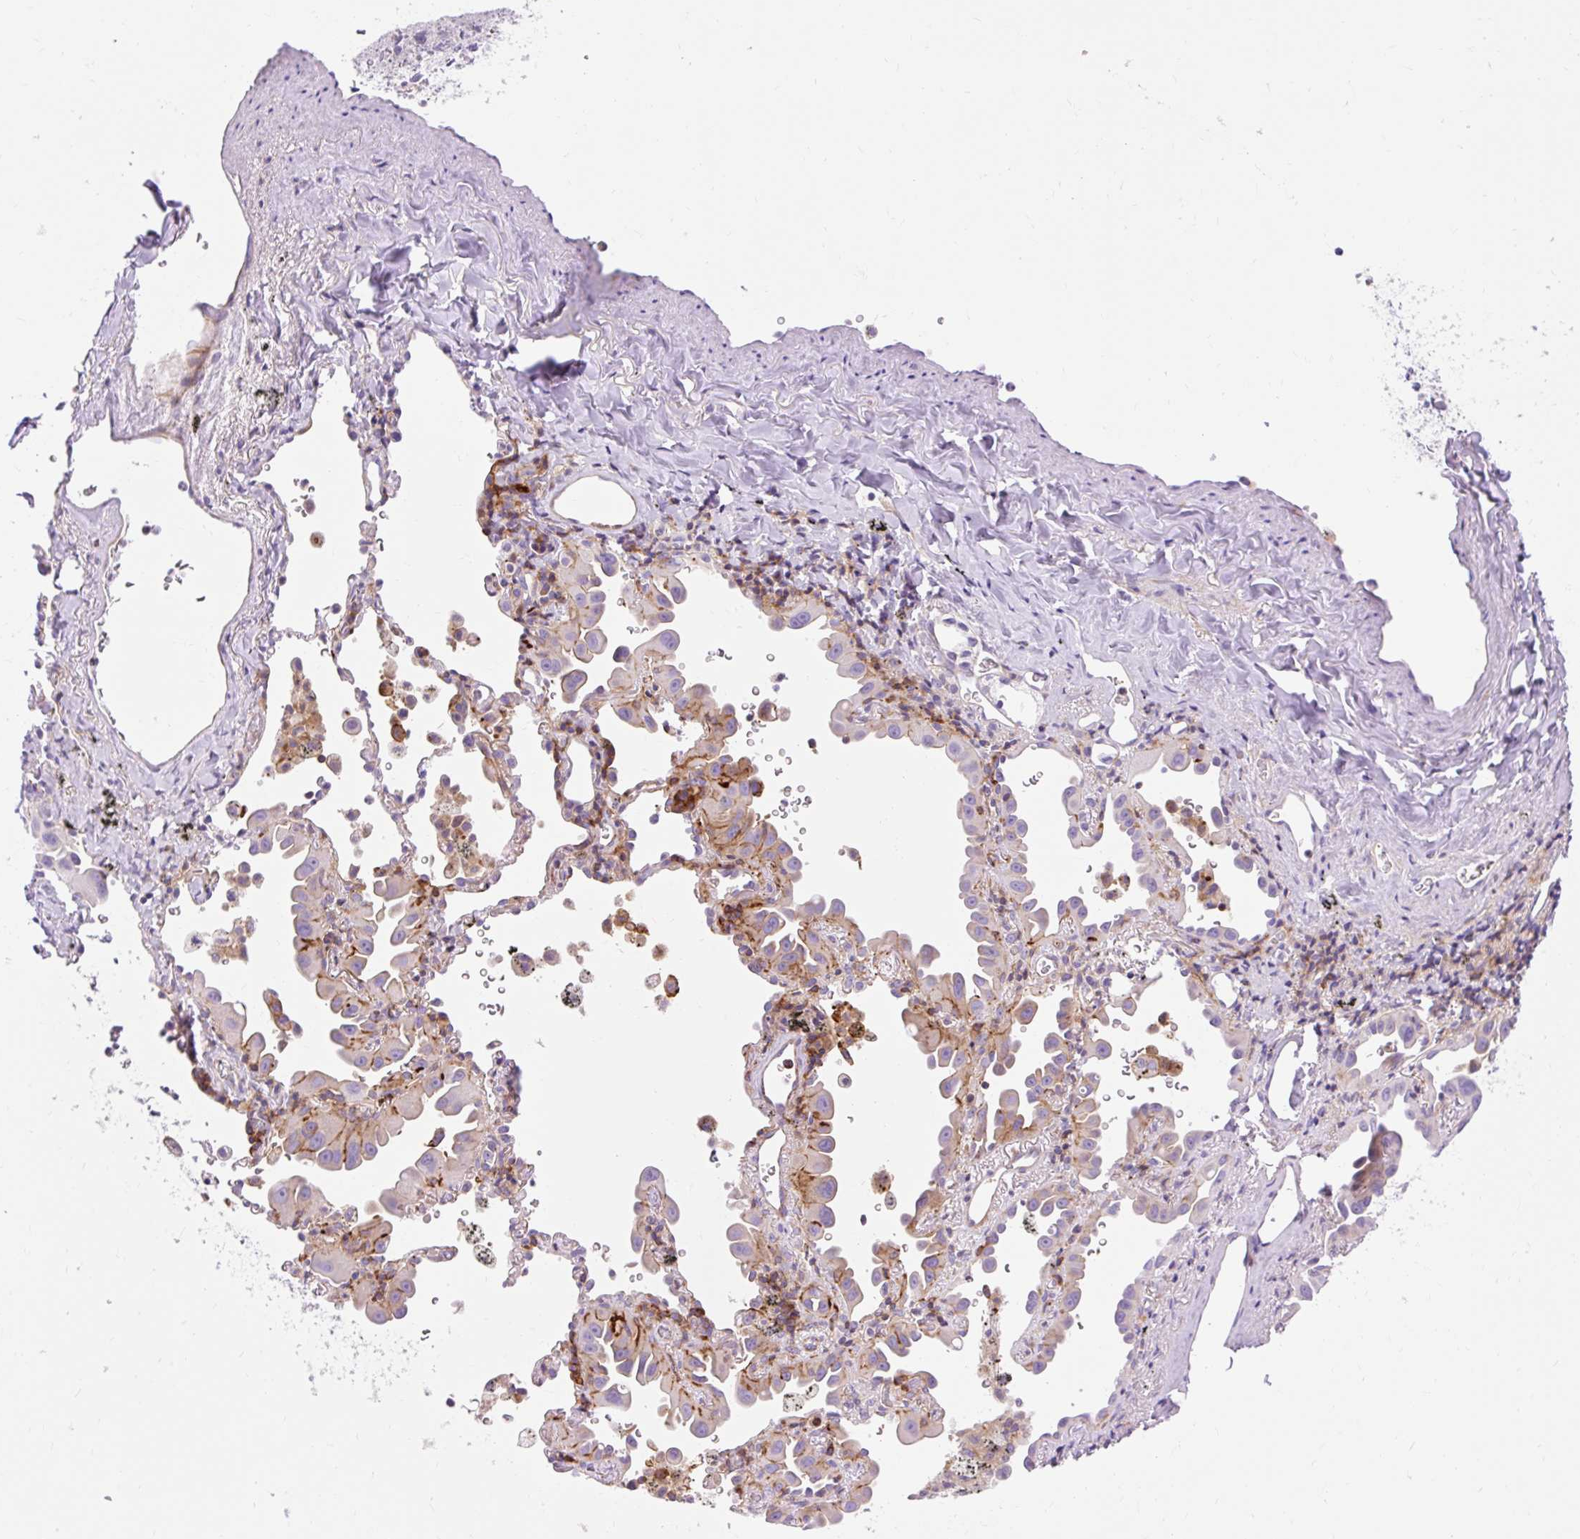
{"staining": {"intensity": "moderate", "quantity": "<25%", "location": "cytoplasmic/membranous"}, "tissue": "lung cancer", "cell_type": "Tumor cells", "image_type": "cancer", "snomed": [{"axis": "morphology", "description": "Adenocarcinoma, NOS"}, {"axis": "topography", "description": "Lung"}], "caption": "Protein staining of lung cancer (adenocarcinoma) tissue reveals moderate cytoplasmic/membranous staining in about <25% of tumor cells.", "gene": "CORO7-PAM16", "patient": {"sex": "male", "age": 68}}